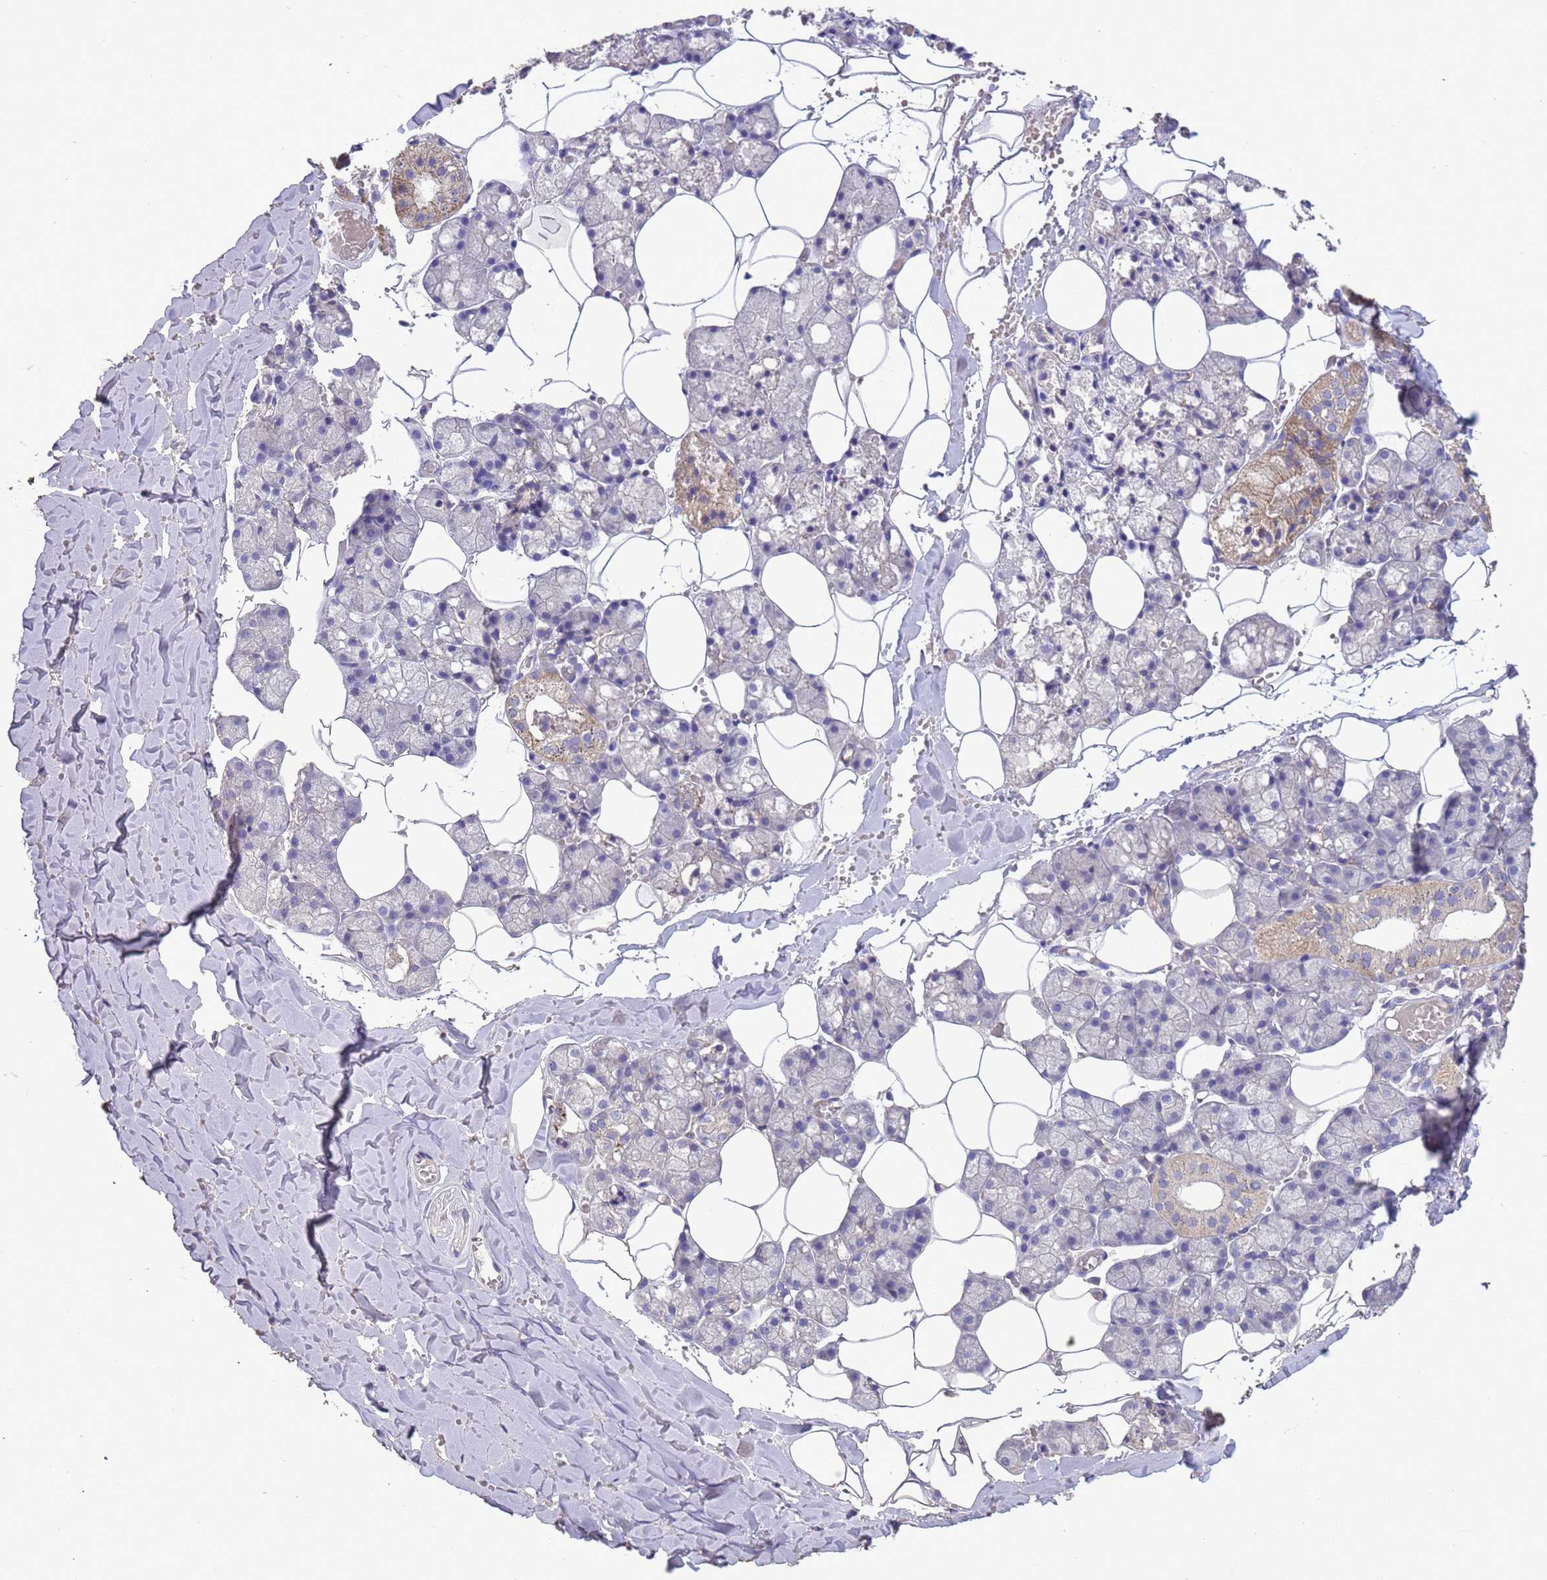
{"staining": {"intensity": "moderate", "quantity": "<25%", "location": "cytoplasmic/membranous"}, "tissue": "salivary gland", "cell_type": "Glandular cells", "image_type": "normal", "snomed": [{"axis": "morphology", "description": "Normal tissue, NOS"}, {"axis": "topography", "description": "Salivary gland"}], "caption": "DAB immunohistochemical staining of unremarkable salivary gland shows moderate cytoplasmic/membranous protein staining in about <25% of glandular cells.", "gene": "SLC9B2", "patient": {"sex": "male", "age": 62}}